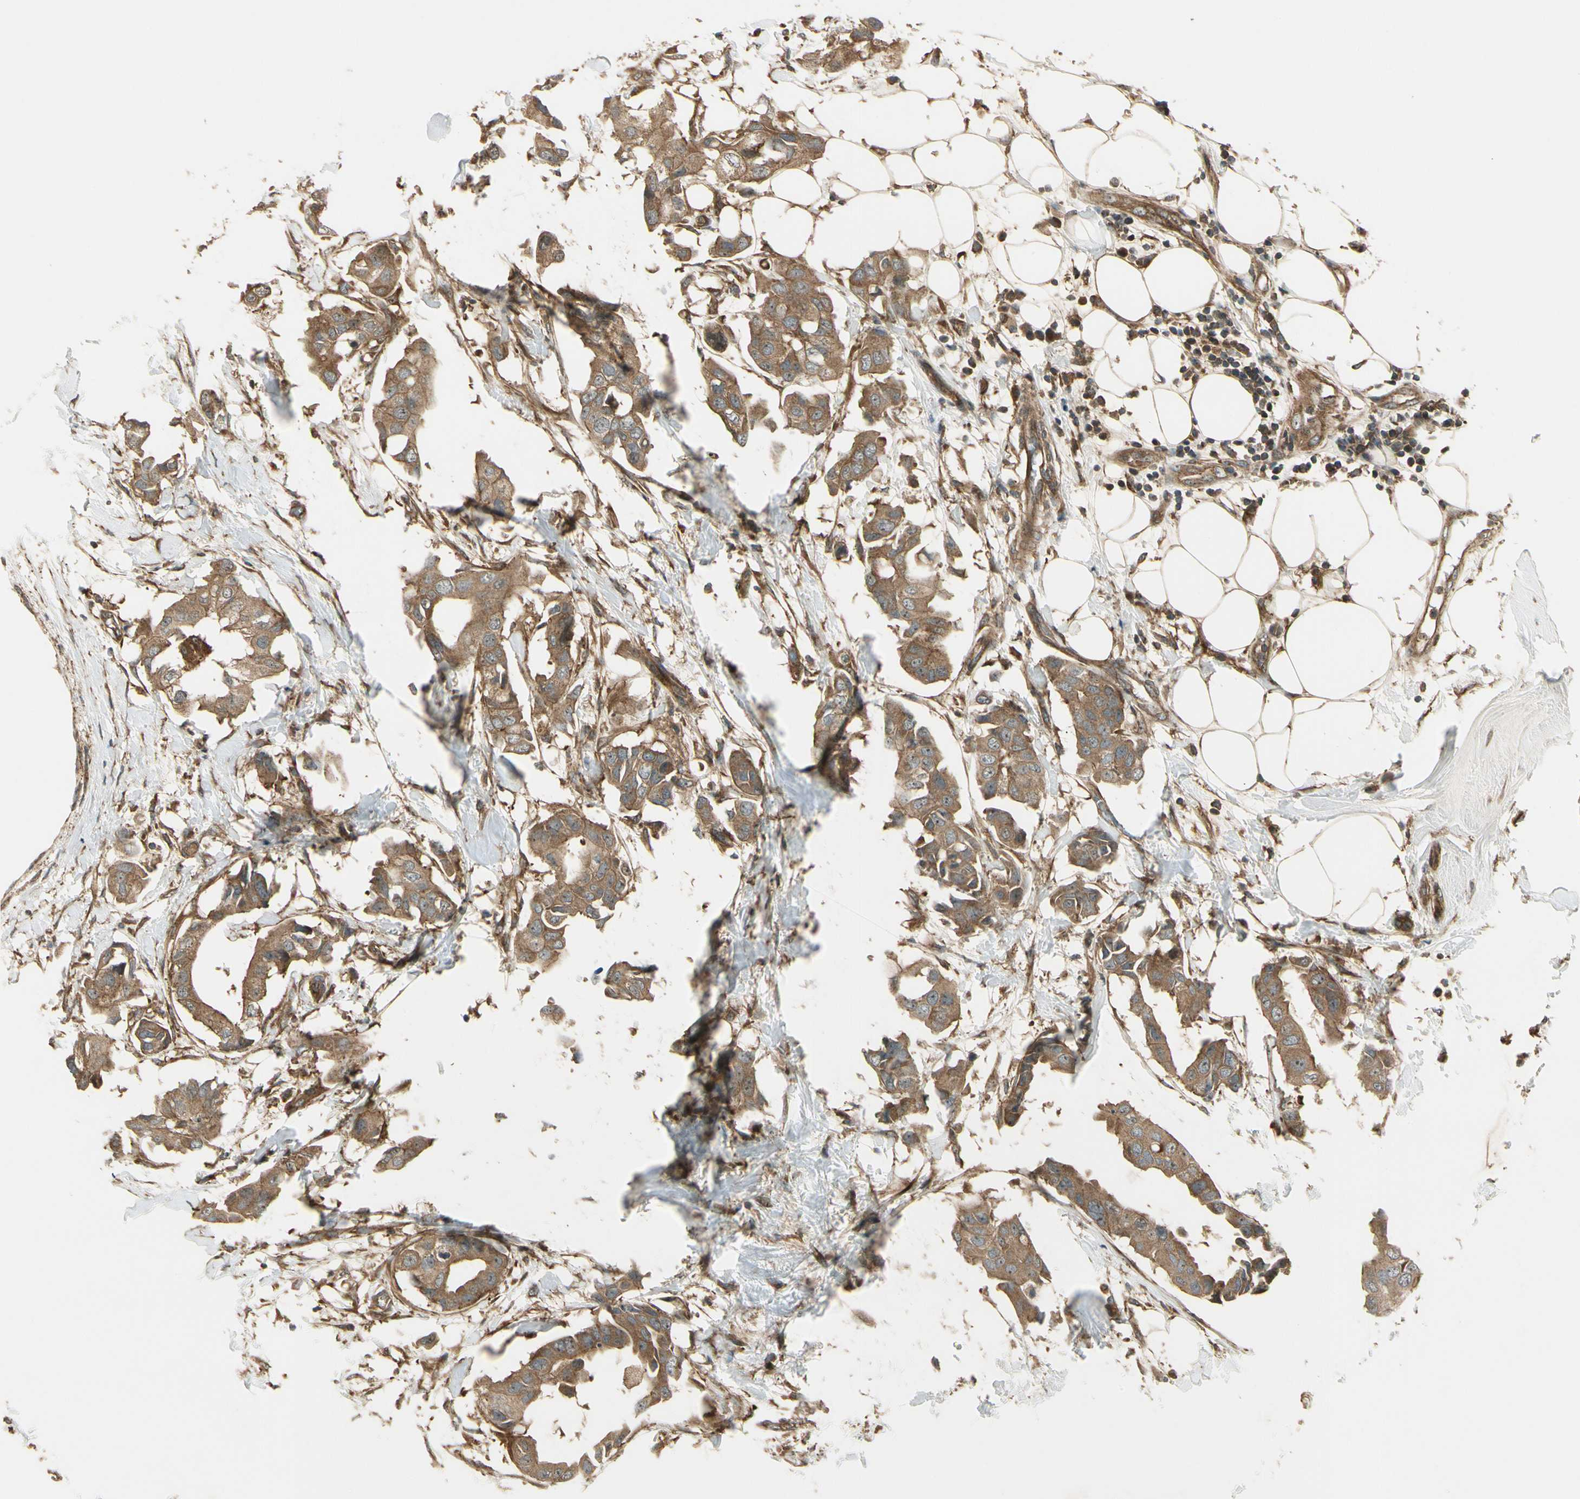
{"staining": {"intensity": "strong", "quantity": ">75%", "location": "cytoplasmic/membranous"}, "tissue": "breast cancer", "cell_type": "Tumor cells", "image_type": "cancer", "snomed": [{"axis": "morphology", "description": "Duct carcinoma"}, {"axis": "topography", "description": "Breast"}], "caption": "A high-resolution histopathology image shows immunohistochemistry (IHC) staining of intraductal carcinoma (breast), which demonstrates strong cytoplasmic/membranous positivity in about >75% of tumor cells.", "gene": "FKBP15", "patient": {"sex": "female", "age": 40}}